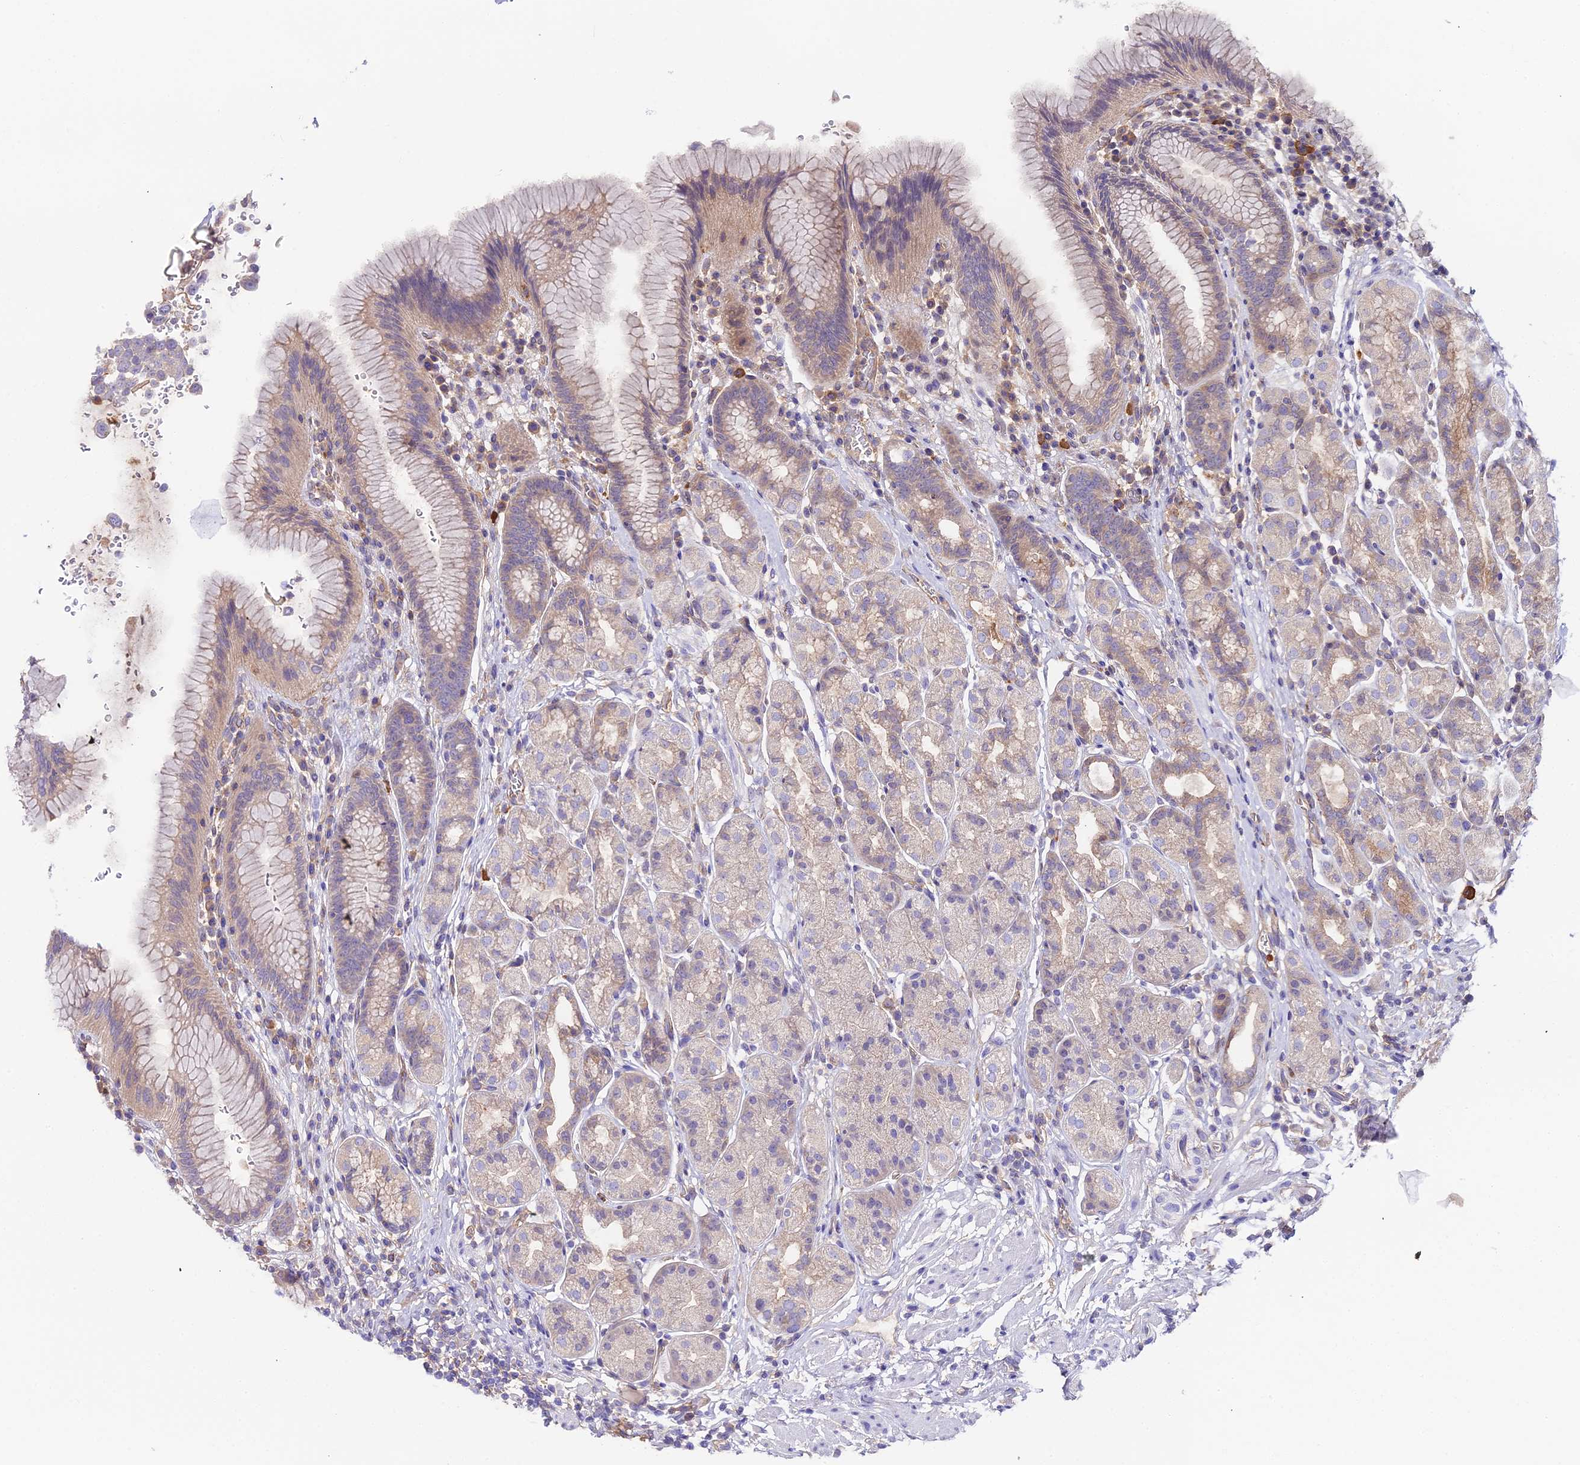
{"staining": {"intensity": "weak", "quantity": "<25%", "location": "cytoplasmic/membranous"}, "tissue": "stomach", "cell_type": "Glandular cells", "image_type": "normal", "snomed": [{"axis": "morphology", "description": "Normal tissue, NOS"}, {"axis": "topography", "description": "Stomach"}], "caption": "This is an immunohistochemistry (IHC) histopathology image of benign stomach. There is no positivity in glandular cells.", "gene": "GLYAT", "patient": {"sex": "male", "age": 63}}